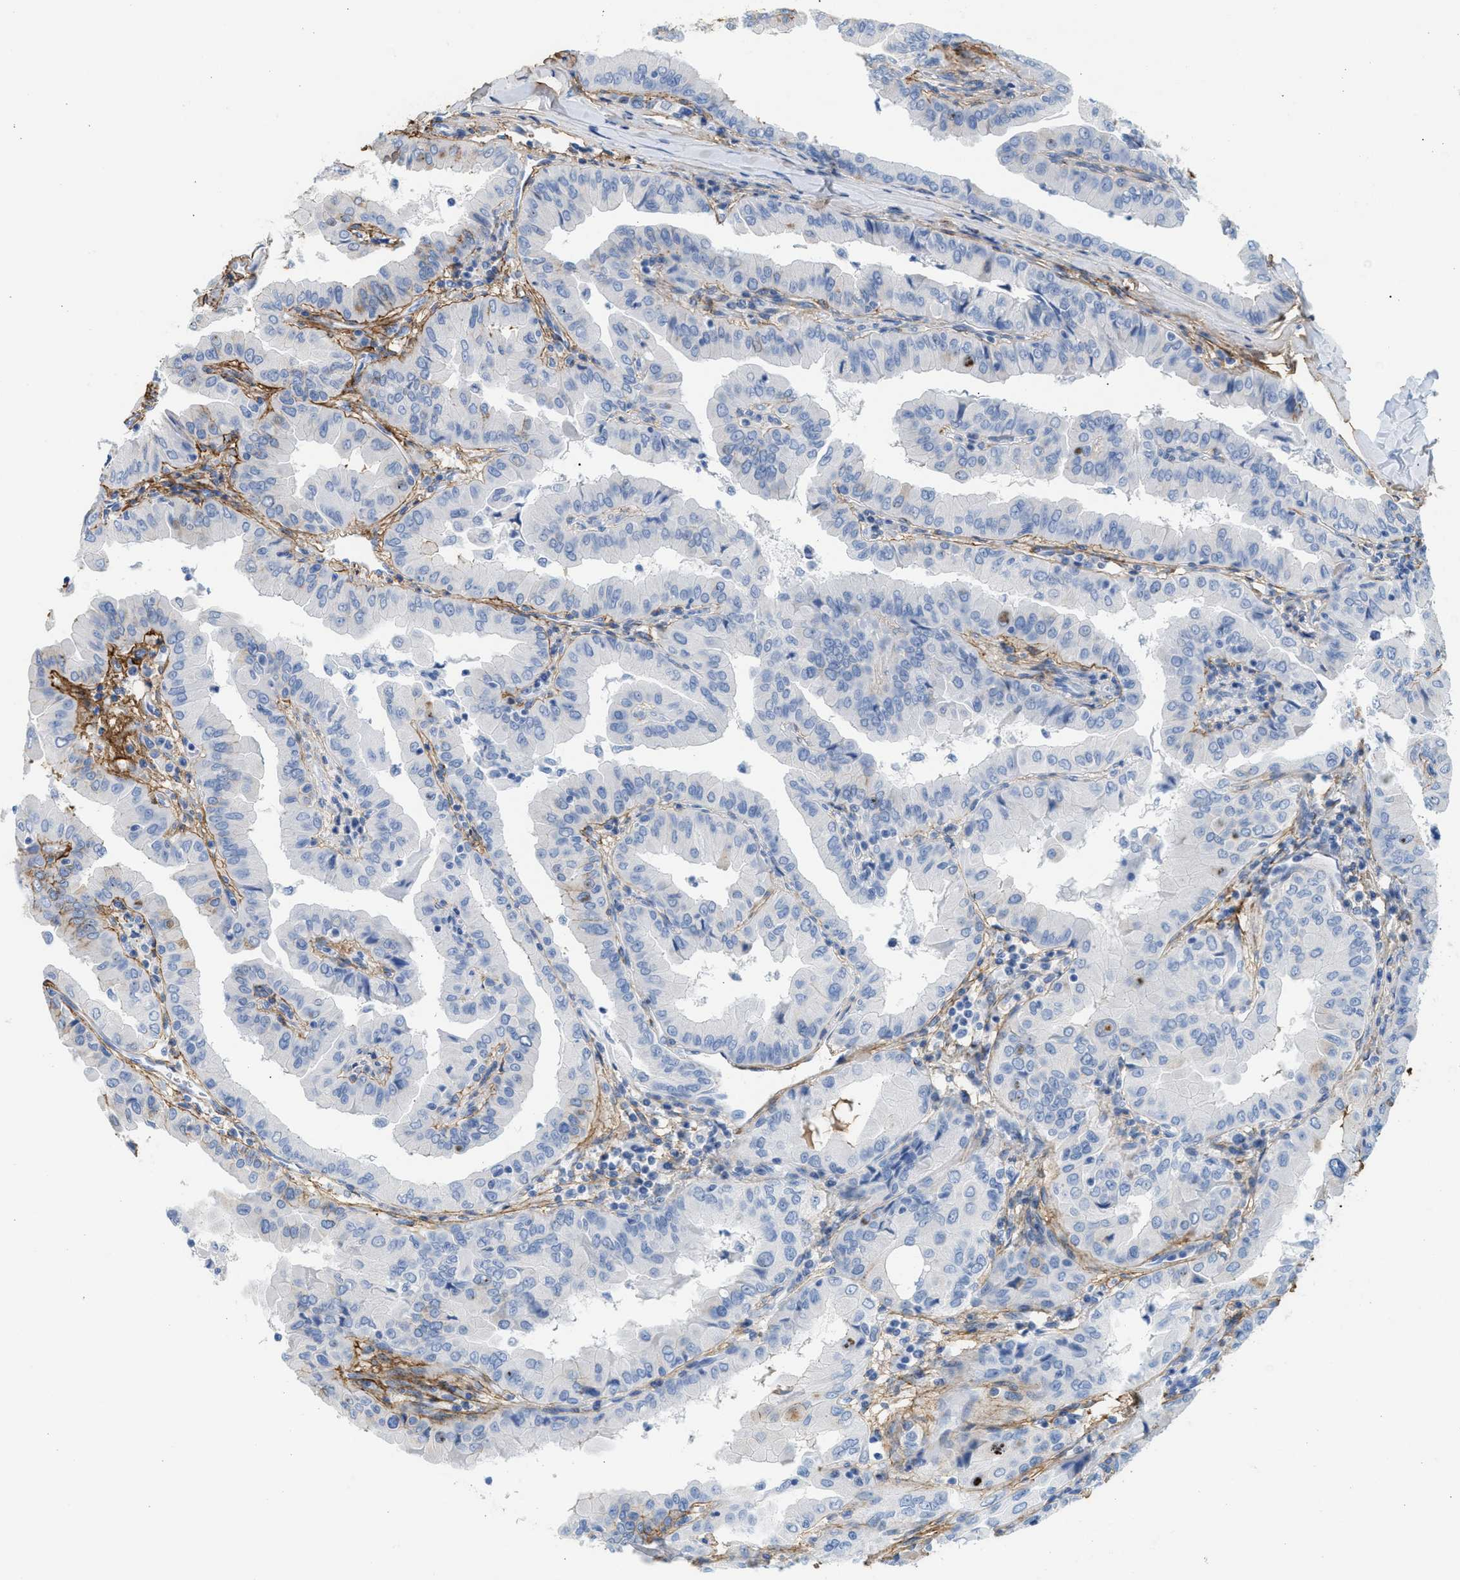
{"staining": {"intensity": "negative", "quantity": "none", "location": "none"}, "tissue": "thyroid cancer", "cell_type": "Tumor cells", "image_type": "cancer", "snomed": [{"axis": "morphology", "description": "Papillary adenocarcinoma, NOS"}, {"axis": "topography", "description": "Thyroid gland"}], "caption": "Image shows no protein staining in tumor cells of thyroid cancer (papillary adenocarcinoma) tissue.", "gene": "TNR", "patient": {"sex": "male", "age": 33}}